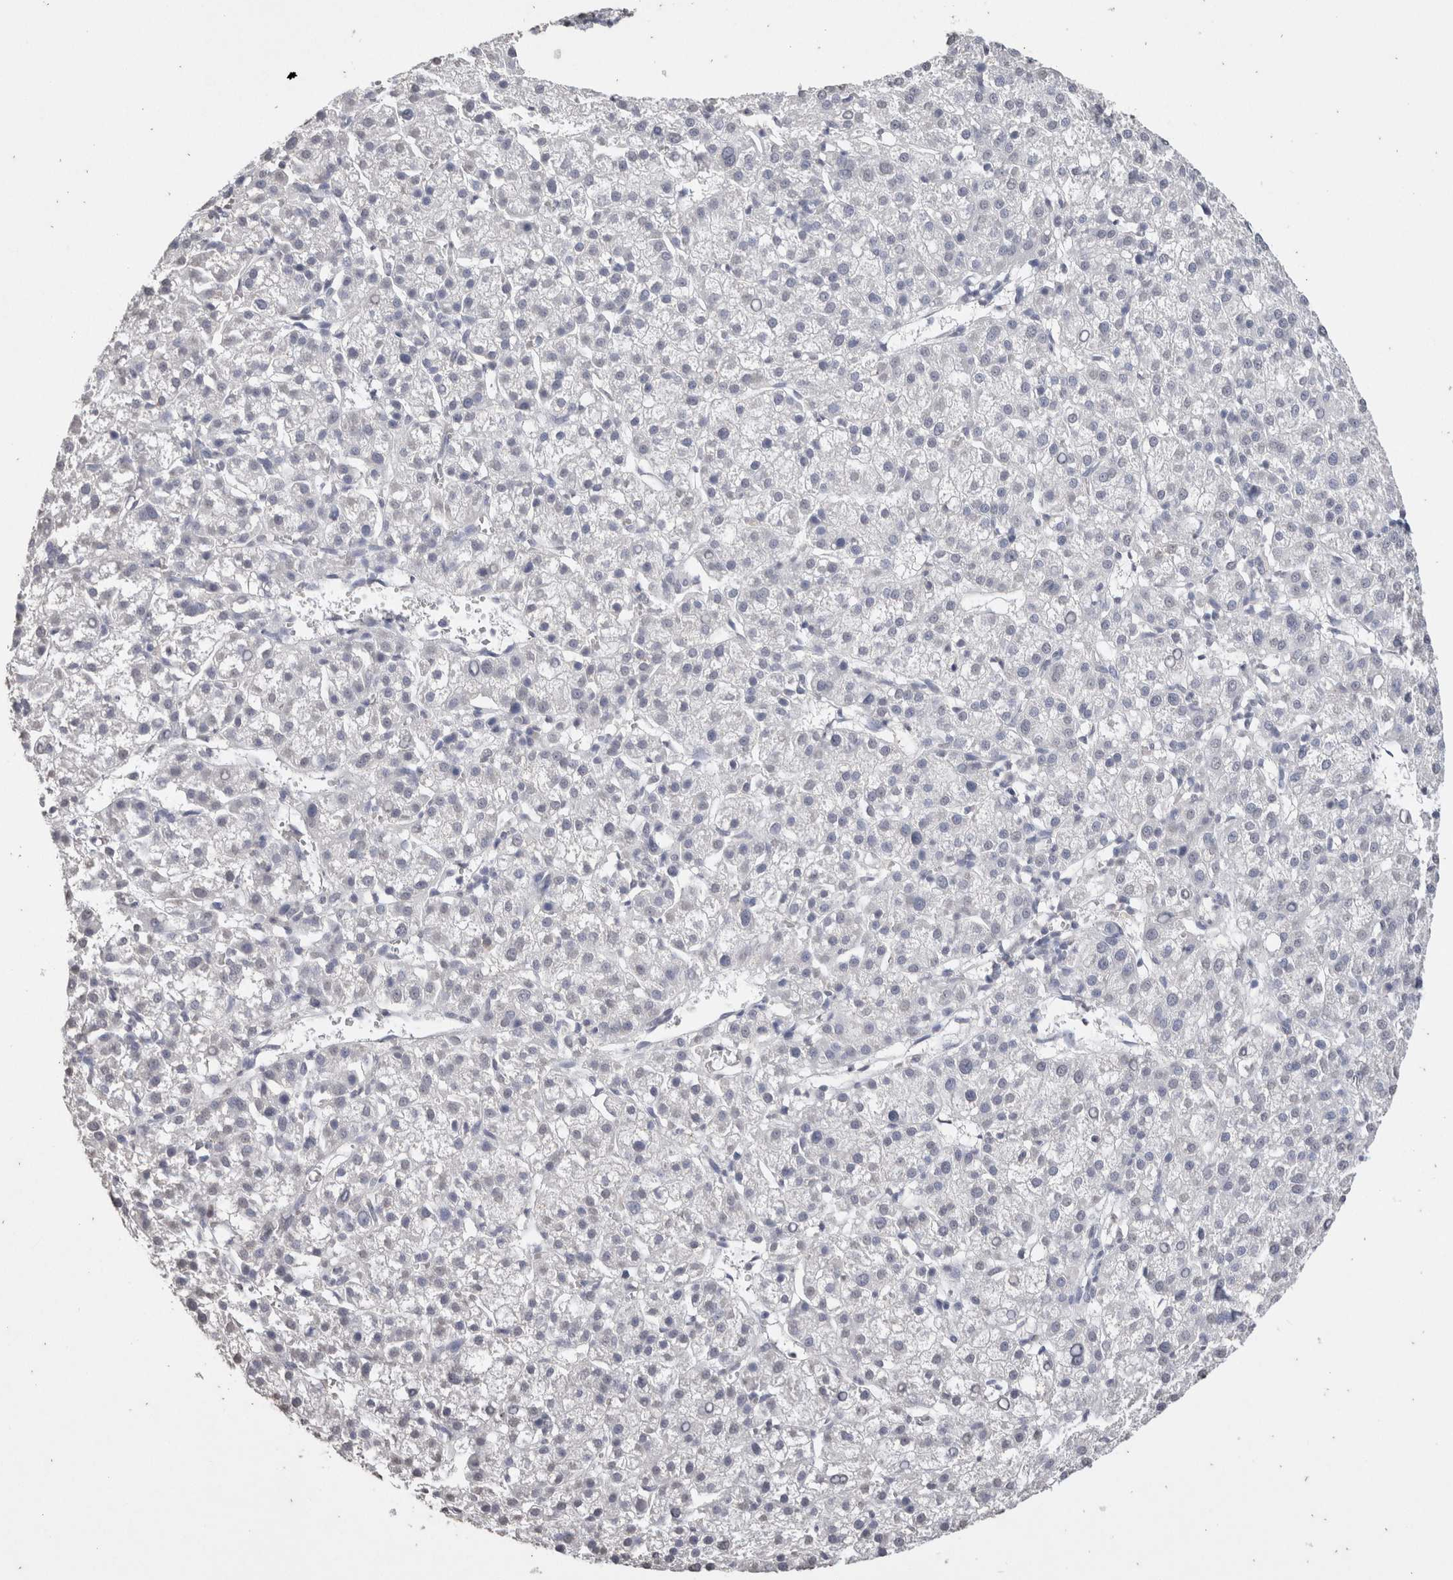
{"staining": {"intensity": "negative", "quantity": "none", "location": "none"}, "tissue": "liver cancer", "cell_type": "Tumor cells", "image_type": "cancer", "snomed": [{"axis": "morphology", "description": "Carcinoma, Hepatocellular, NOS"}, {"axis": "topography", "description": "Liver"}], "caption": "Photomicrograph shows no protein staining in tumor cells of hepatocellular carcinoma (liver) tissue.", "gene": "LGALS2", "patient": {"sex": "female", "age": 58}}